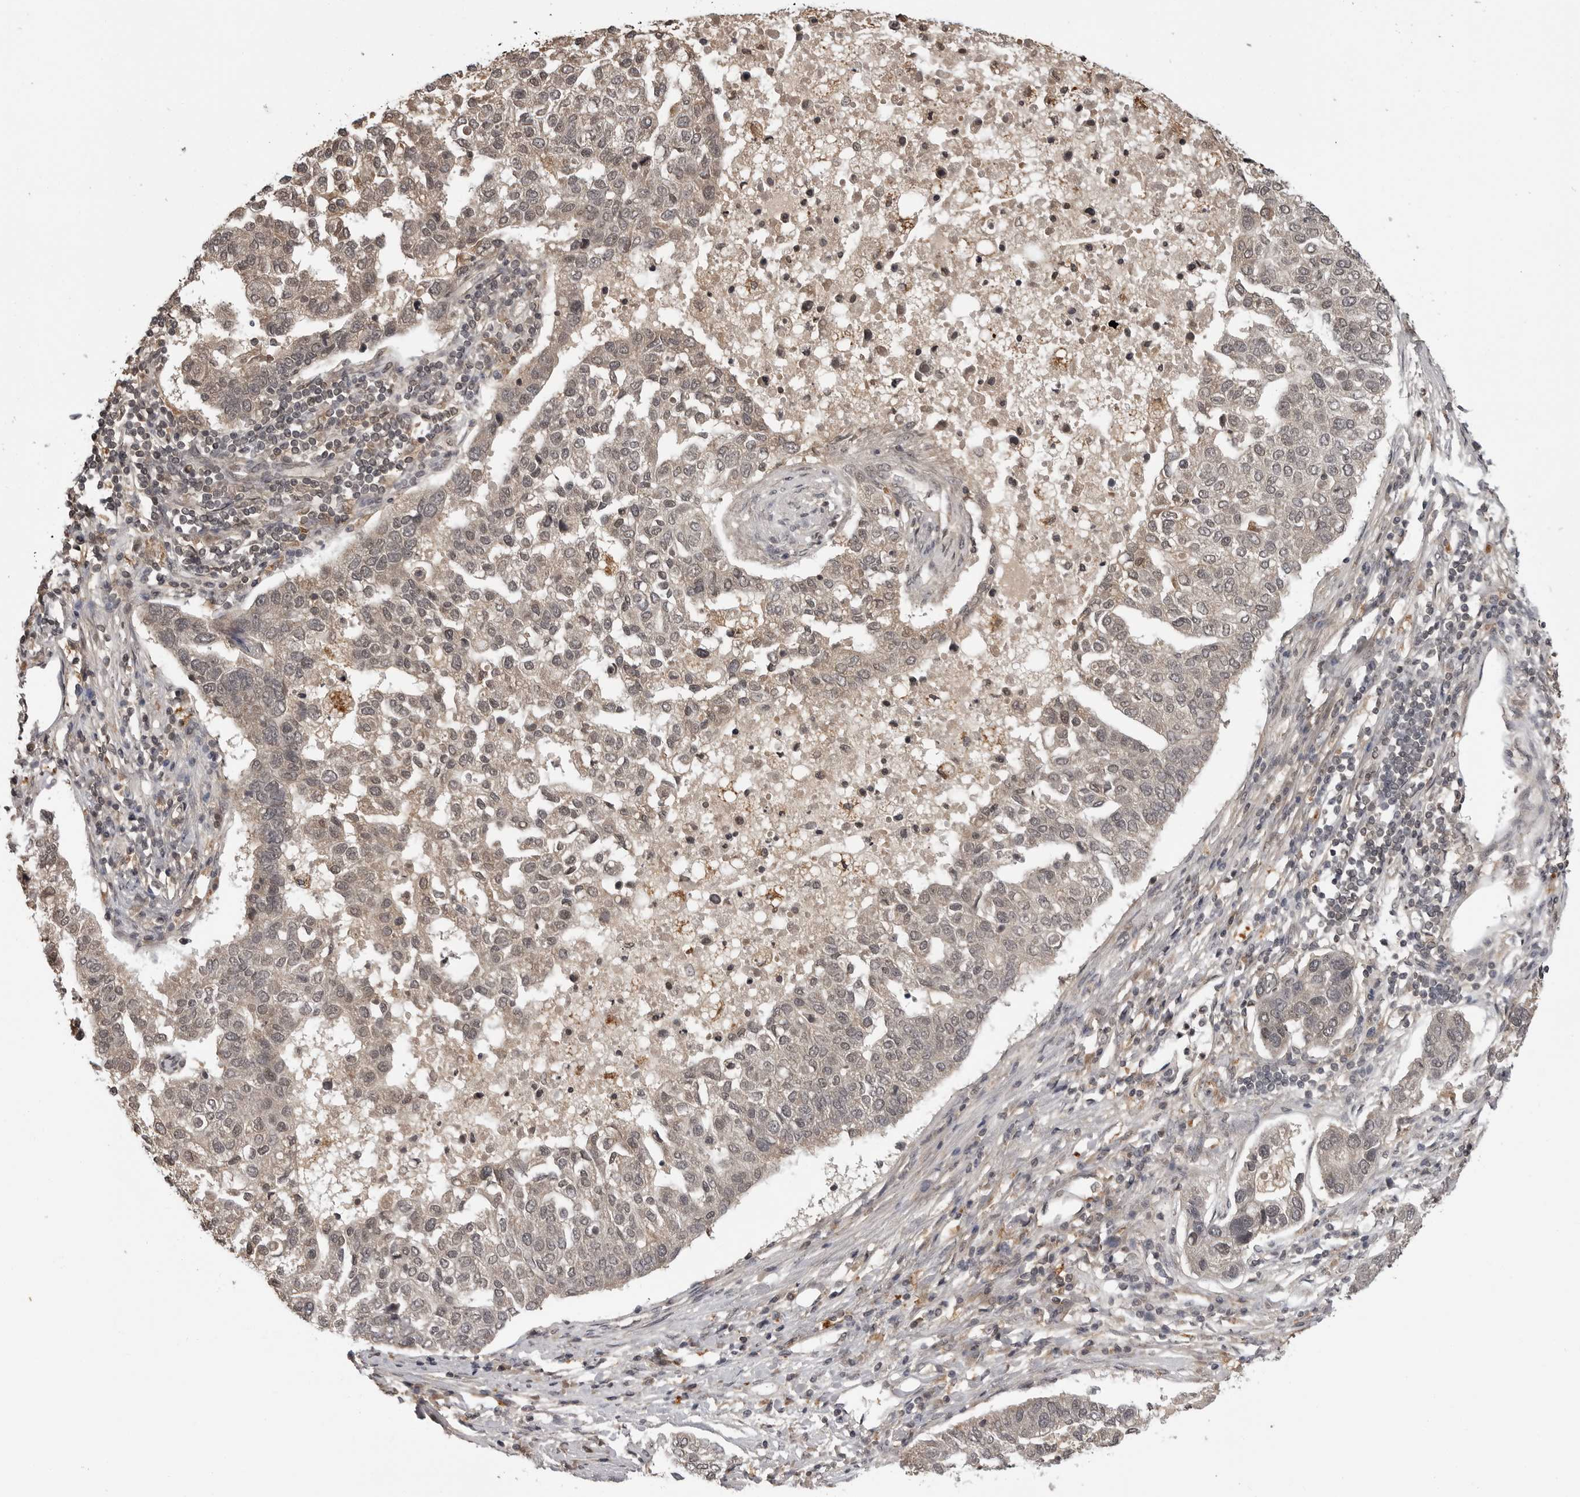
{"staining": {"intensity": "weak", "quantity": "<25%", "location": "cytoplasmic/membranous,nuclear"}, "tissue": "pancreatic cancer", "cell_type": "Tumor cells", "image_type": "cancer", "snomed": [{"axis": "morphology", "description": "Adenocarcinoma, NOS"}, {"axis": "topography", "description": "Pancreas"}], "caption": "This is a photomicrograph of immunohistochemistry (IHC) staining of pancreatic adenocarcinoma, which shows no expression in tumor cells. (DAB immunohistochemistry, high magnification).", "gene": "IL24", "patient": {"sex": "female", "age": 61}}